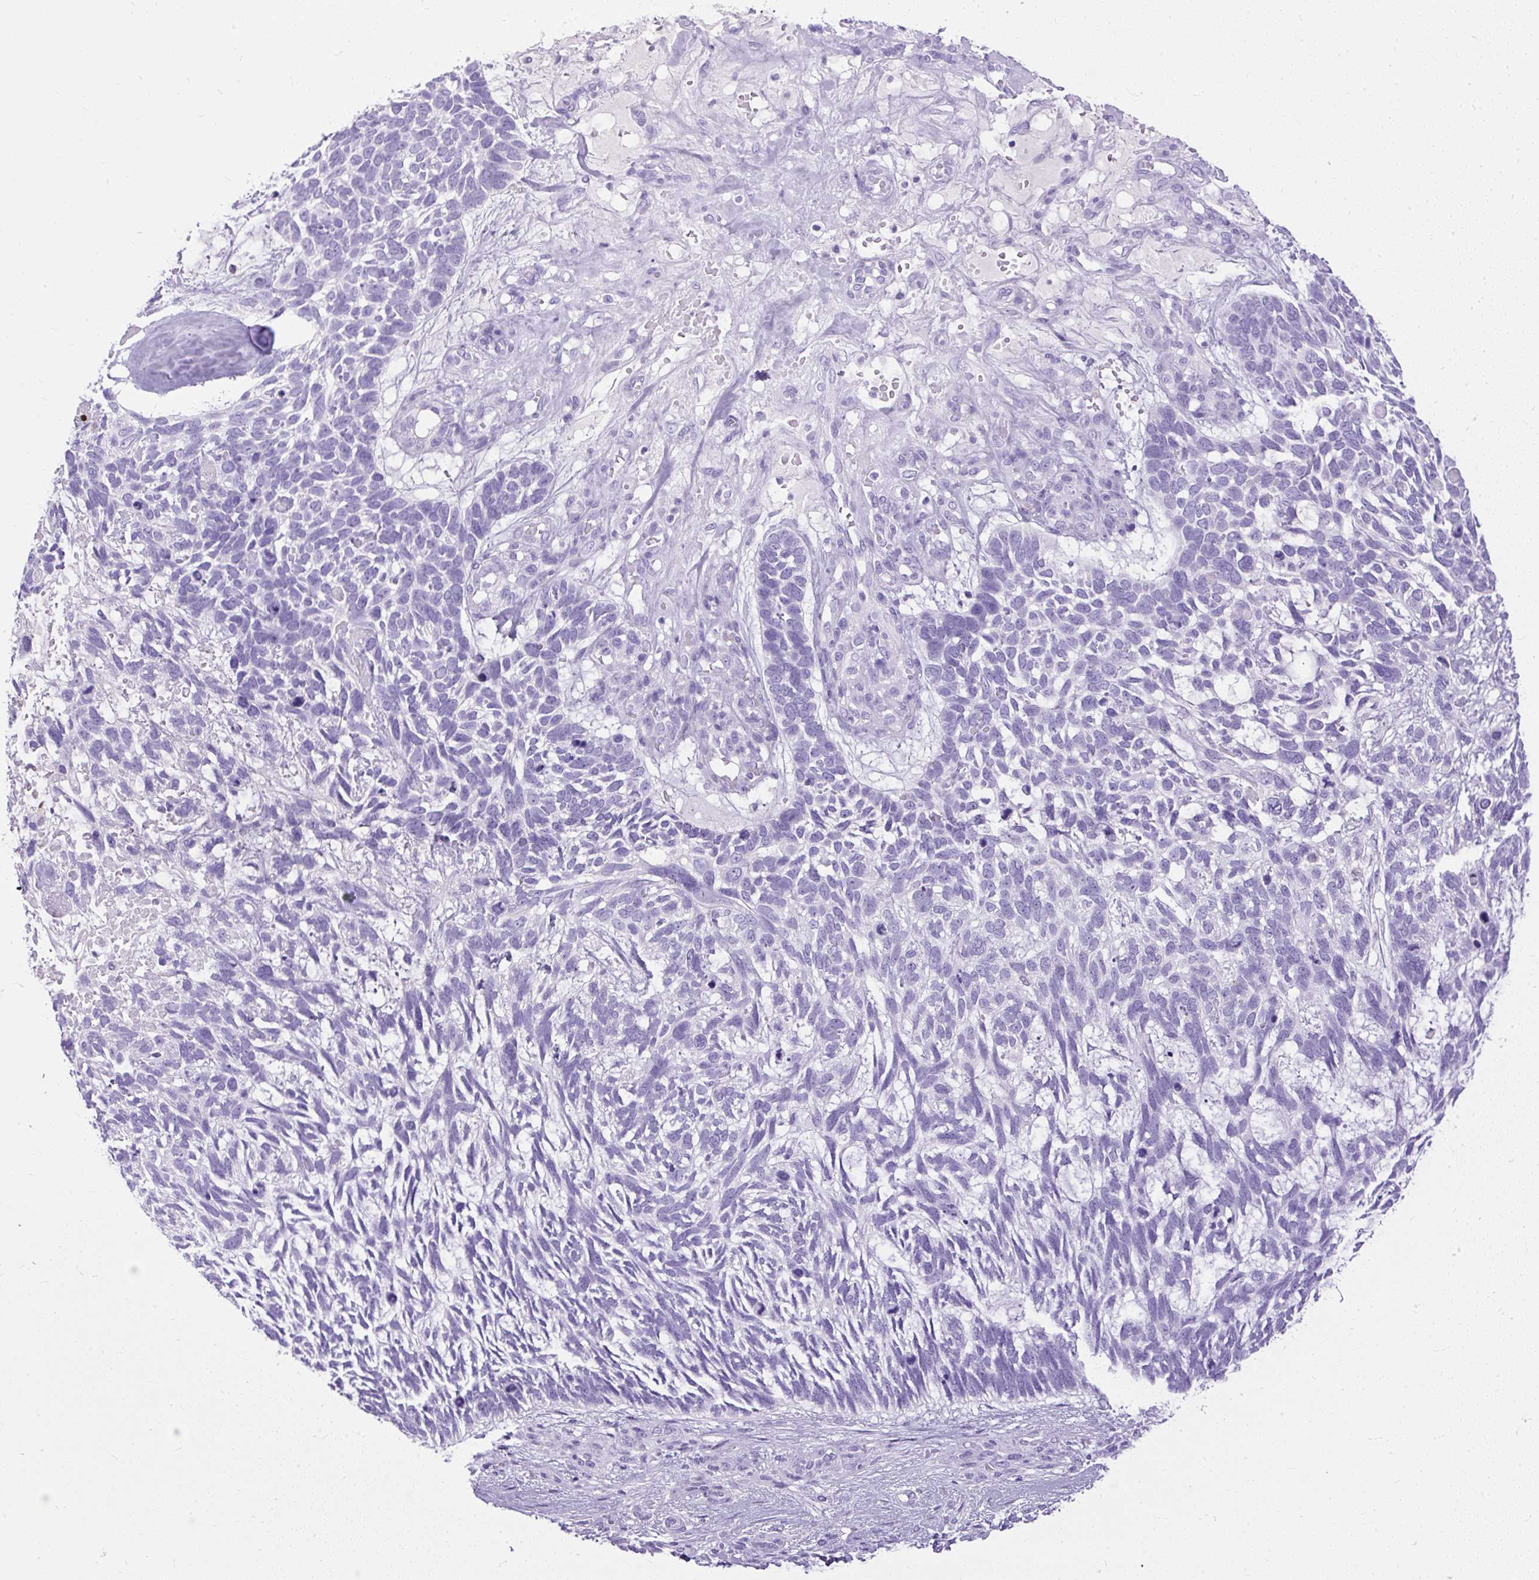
{"staining": {"intensity": "negative", "quantity": "none", "location": "none"}, "tissue": "skin cancer", "cell_type": "Tumor cells", "image_type": "cancer", "snomed": [{"axis": "morphology", "description": "Basal cell carcinoma"}, {"axis": "topography", "description": "Skin"}], "caption": "Skin basal cell carcinoma was stained to show a protein in brown. There is no significant expression in tumor cells.", "gene": "UPP1", "patient": {"sex": "male", "age": 88}}